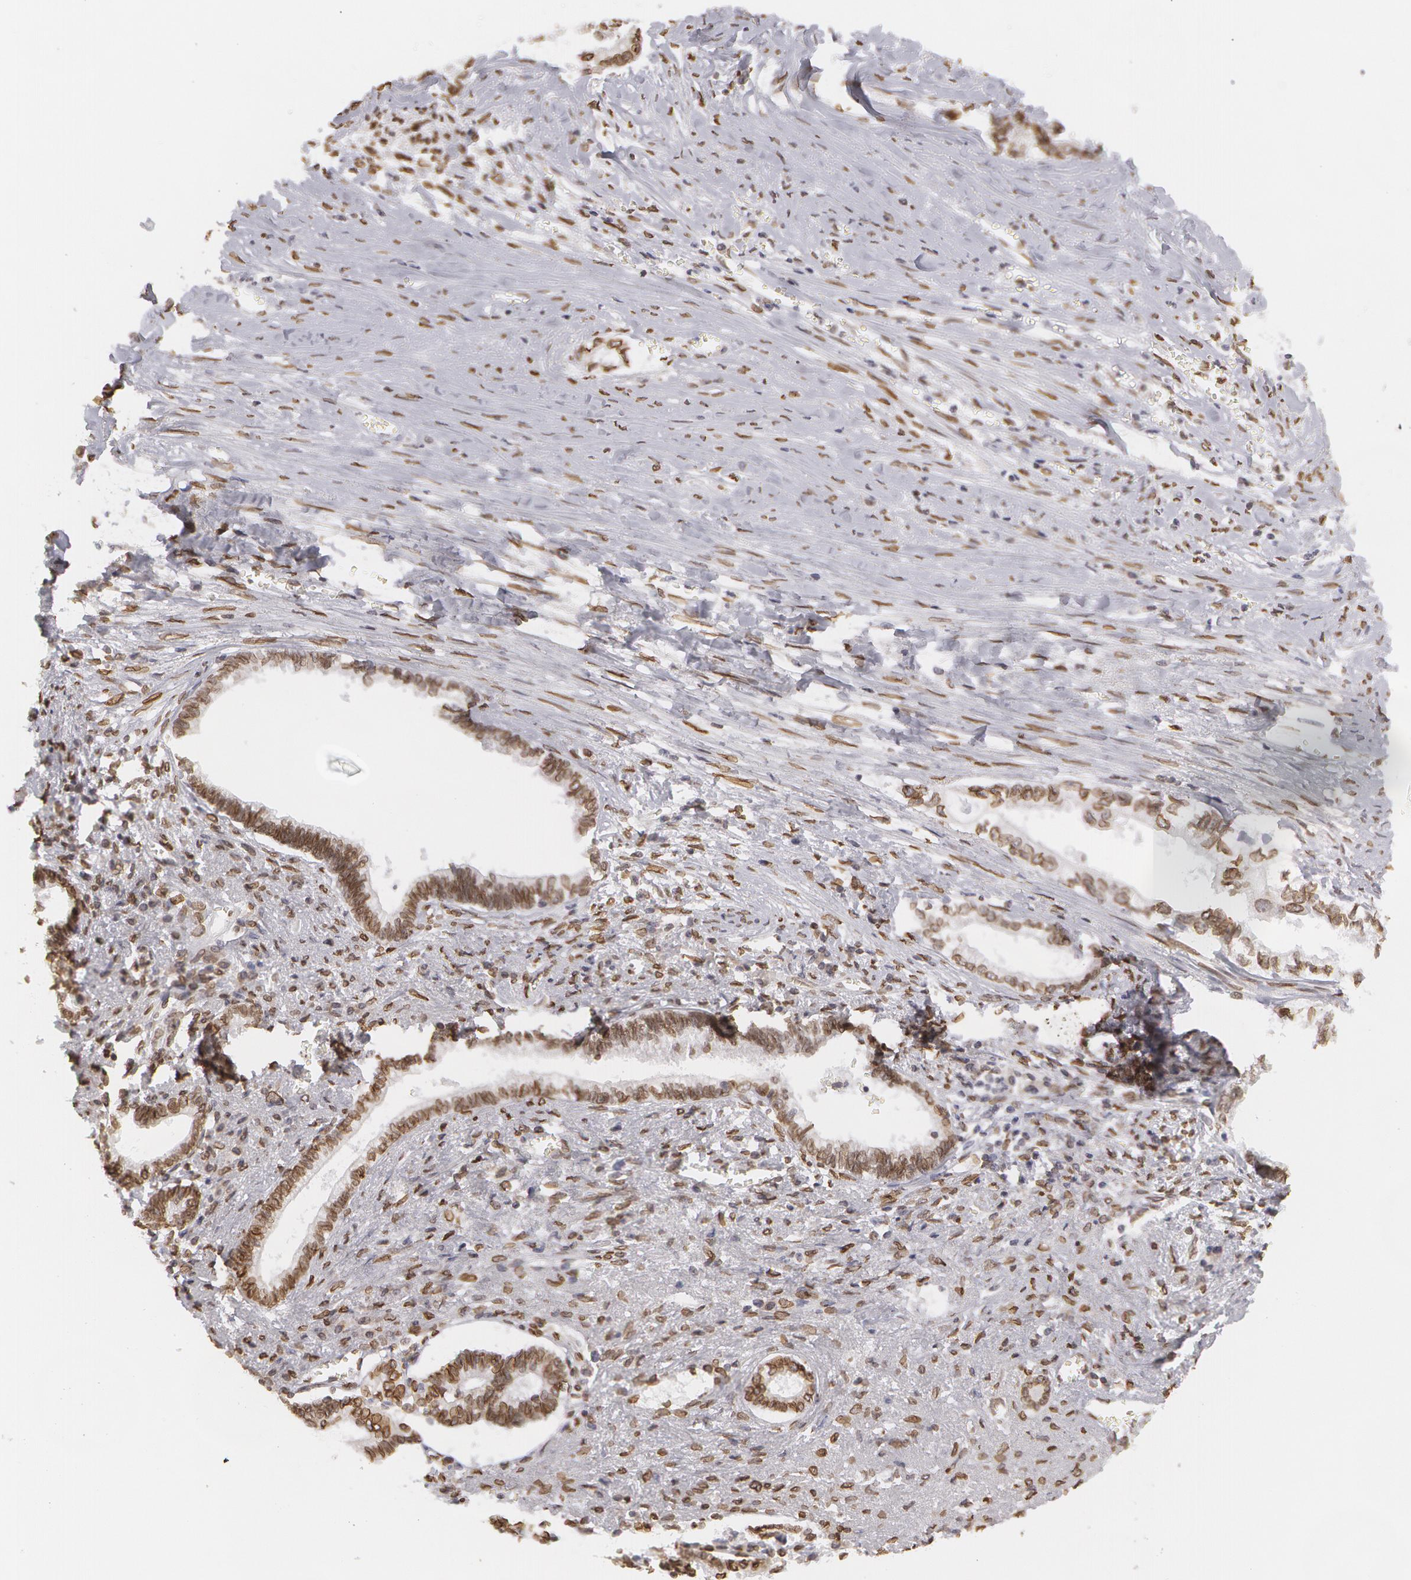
{"staining": {"intensity": "moderate", "quantity": ">75%", "location": "nuclear"}, "tissue": "liver cancer", "cell_type": "Tumor cells", "image_type": "cancer", "snomed": [{"axis": "morphology", "description": "Cholangiocarcinoma"}, {"axis": "topography", "description": "Liver"}], "caption": "Immunohistochemistry (DAB (3,3'-diaminobenzidine)) staining of human liver cancer shows moderate nuclear protein staining in about >75% of tumor cells. (IHC, brightfield microscopy, high magnification).", "gene": "EMD", "patient": {"sex": "male", "age": 57}}